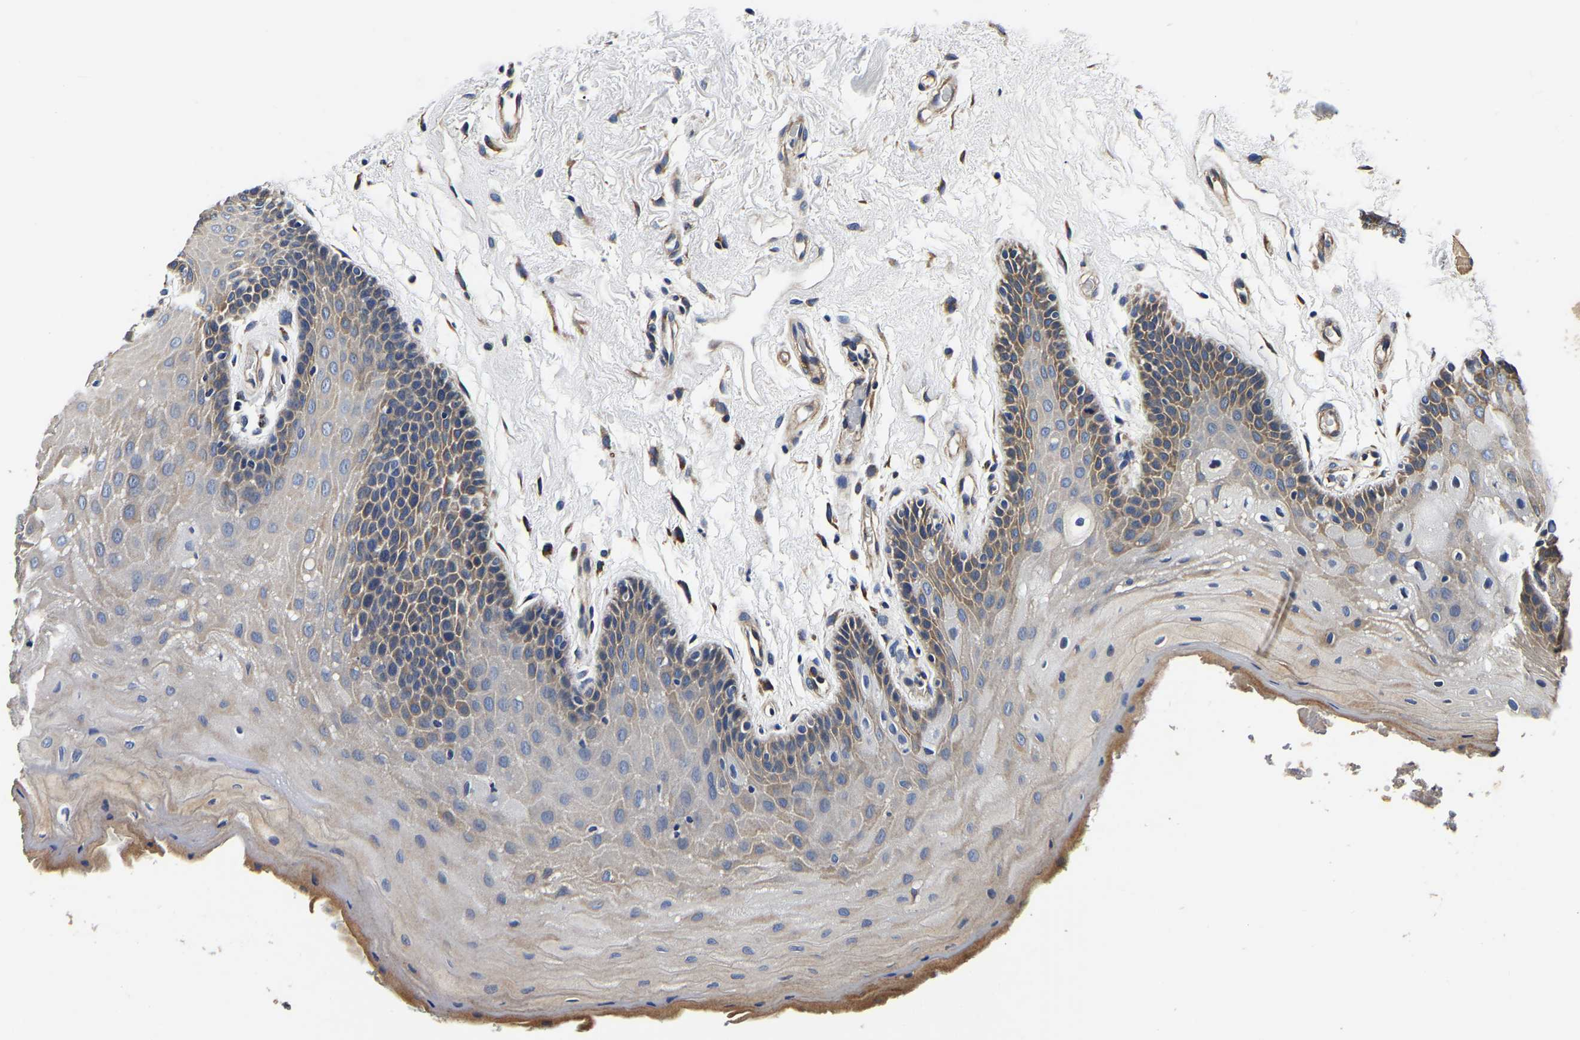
{"staining": {"intensity": "weak", "quantity": "25%-75%", "location": "cytoplasmic/membranous"}, "tissue": "oral mucosa", "cell_type": "Squamous epithelial cells", "image_type": "normal", "snomed": [{"axis": "morphology", "description": "Normal tissue, NOS"}, {"axis": "morphology", "description": "Squamous cell carcinoma, NOS"}, {"axis": "topography", "description": "Oral tissue"}, {"axis": "topography", "description": "Head-Neck"}], "caption": "The immunohistochemical stain shows weak cytoplasmic/membranous staining in squamous epithelial cells of benign oral mucosa.", "gene": "KCTD17", "patient": {"sex": "male", "age": 71}}